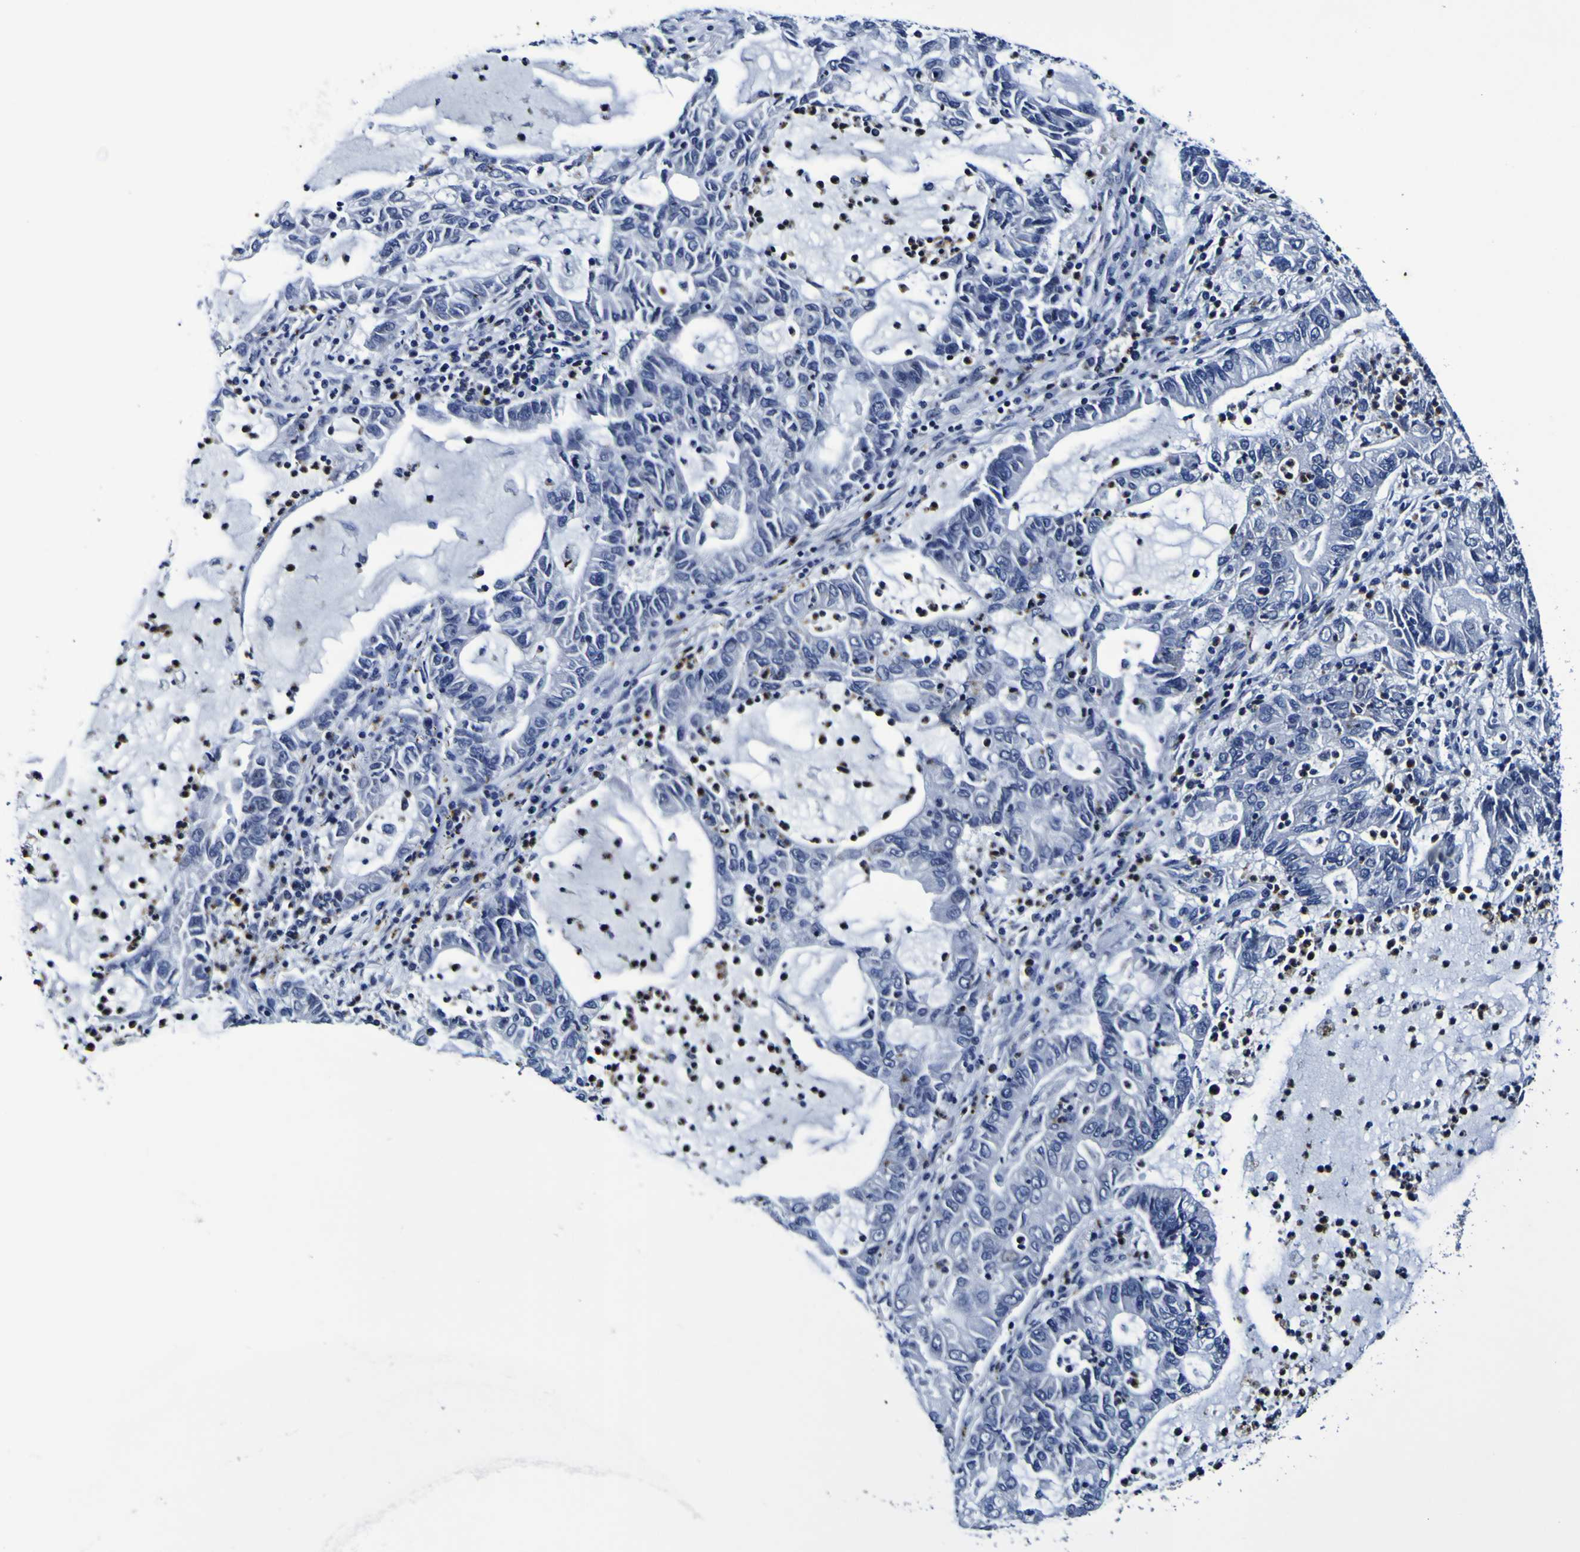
{"staining": {"intensity": "negative", "quantity": "none", "location": "none"}, "tissue": "lung cancer", "cell_type": "Tumor cells", "image_type": "cancer", "snomed": [{"axis": "morphology", "description": "Adenocarcinoma, NOS"}, {"axis": "topography", "description": "Lung"}], "caption": "There is no significant expression in tumor cells of lung cancer.", "gene": "PANK4", "patient": {"sex": "female", "age": 51}}